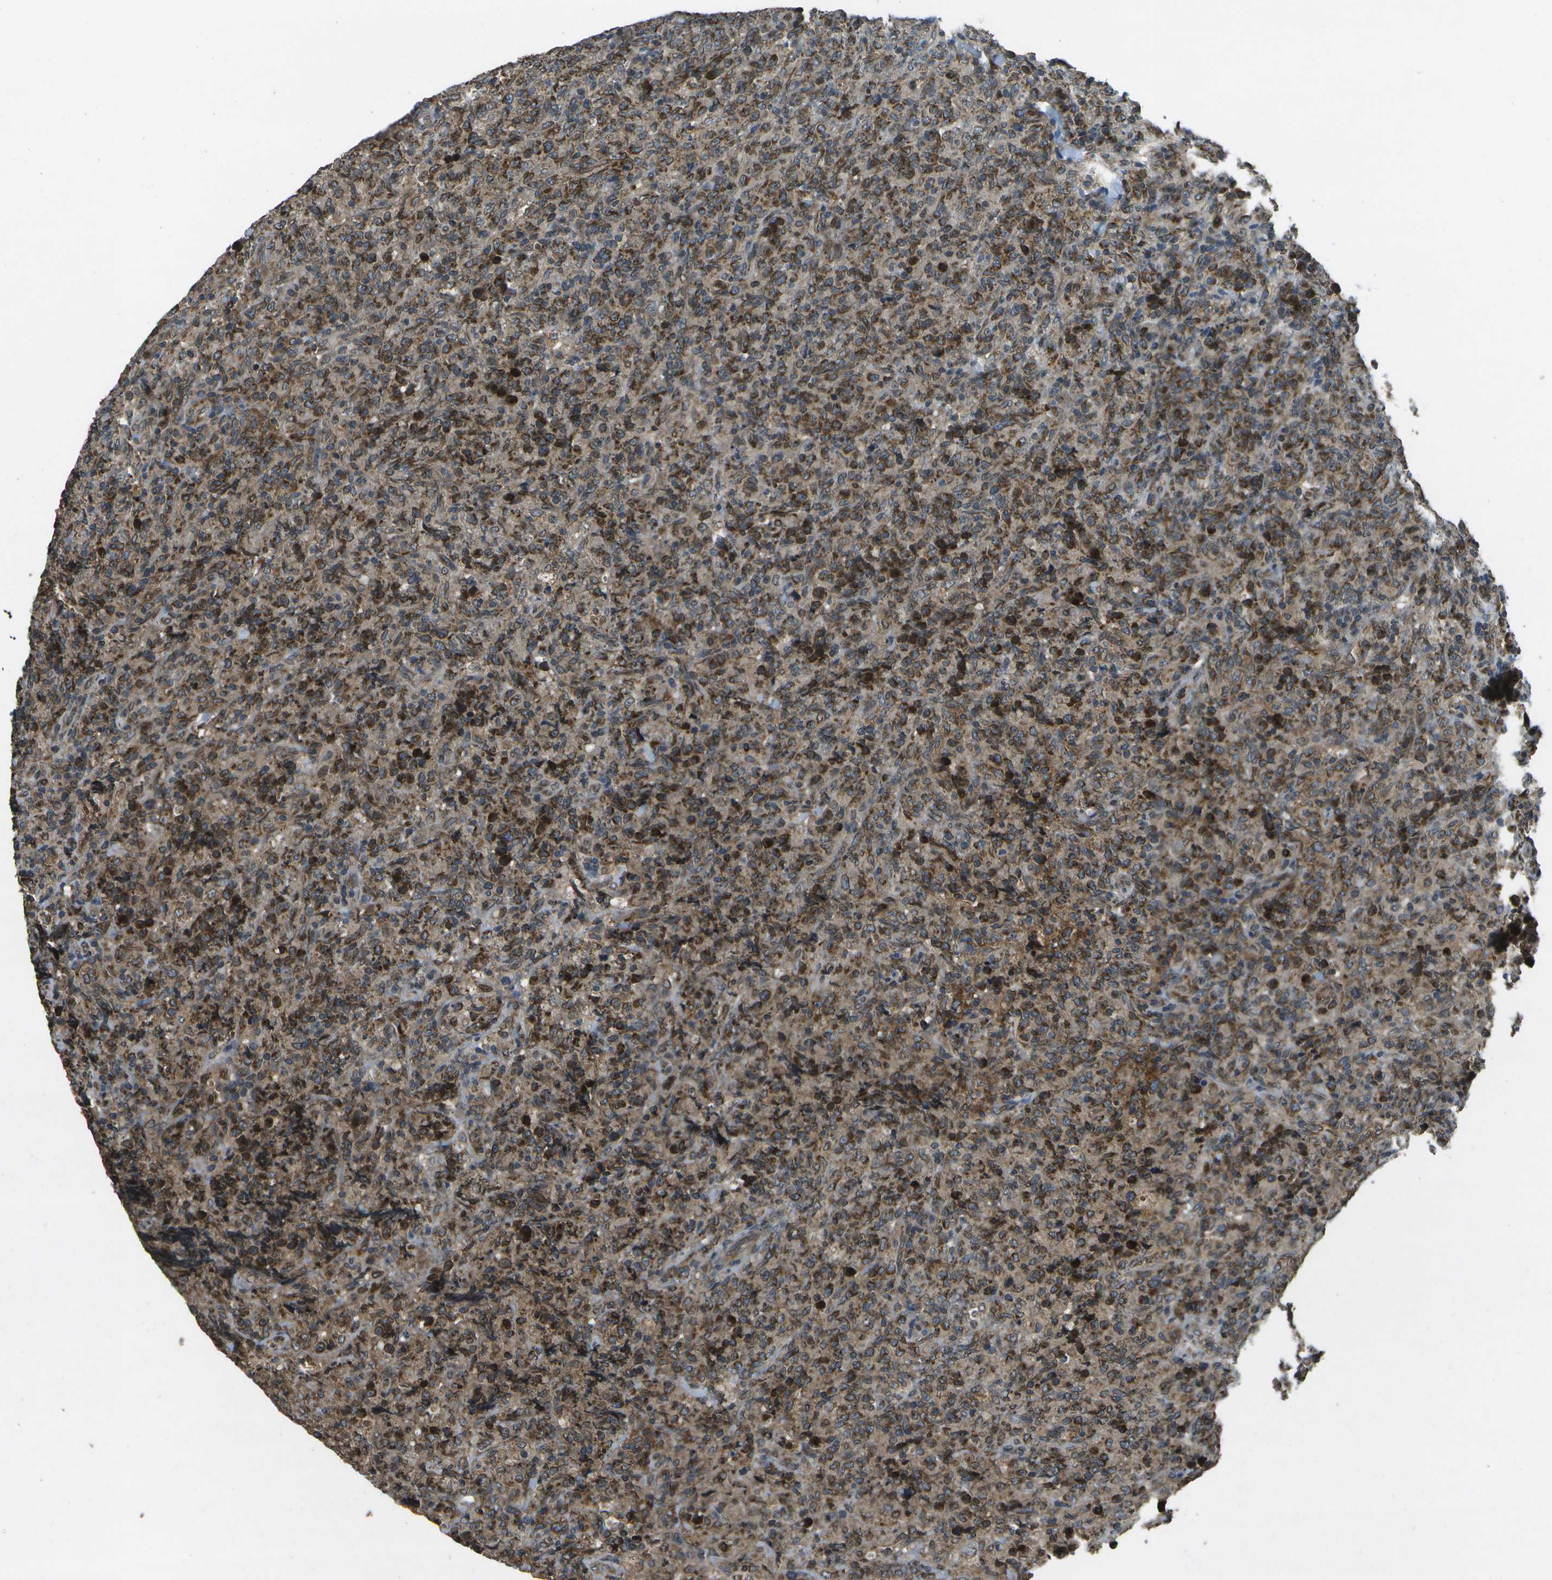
{"staining": {"intensity": "moderate", "quantity": ">75%", "location": "cytoplasmic/membranous"}, "tissue": "lymphoma", "cell_type": "Tumor cells", "image_type": "cancer", "snomed": [{"axis": "morphology", "description": "Malignant lymphoma, non-Hodgkin's type, High grade"}, {"axis": "topography", "description": "Tonsil"}], "caption": "Immunohistochemistry (DAB (3,3'-diaminobenzidine)) staining of human lymphoma demonstrates moderate cytoplasmic/membranous protein expression in about >75% of tumor cells. (DAB (3,3'-diaminobenzidine) = brown stain, brightfield microscopy at high magnification).", "gene": "HFE", "patient": {"sex": "female", "age": 36}}